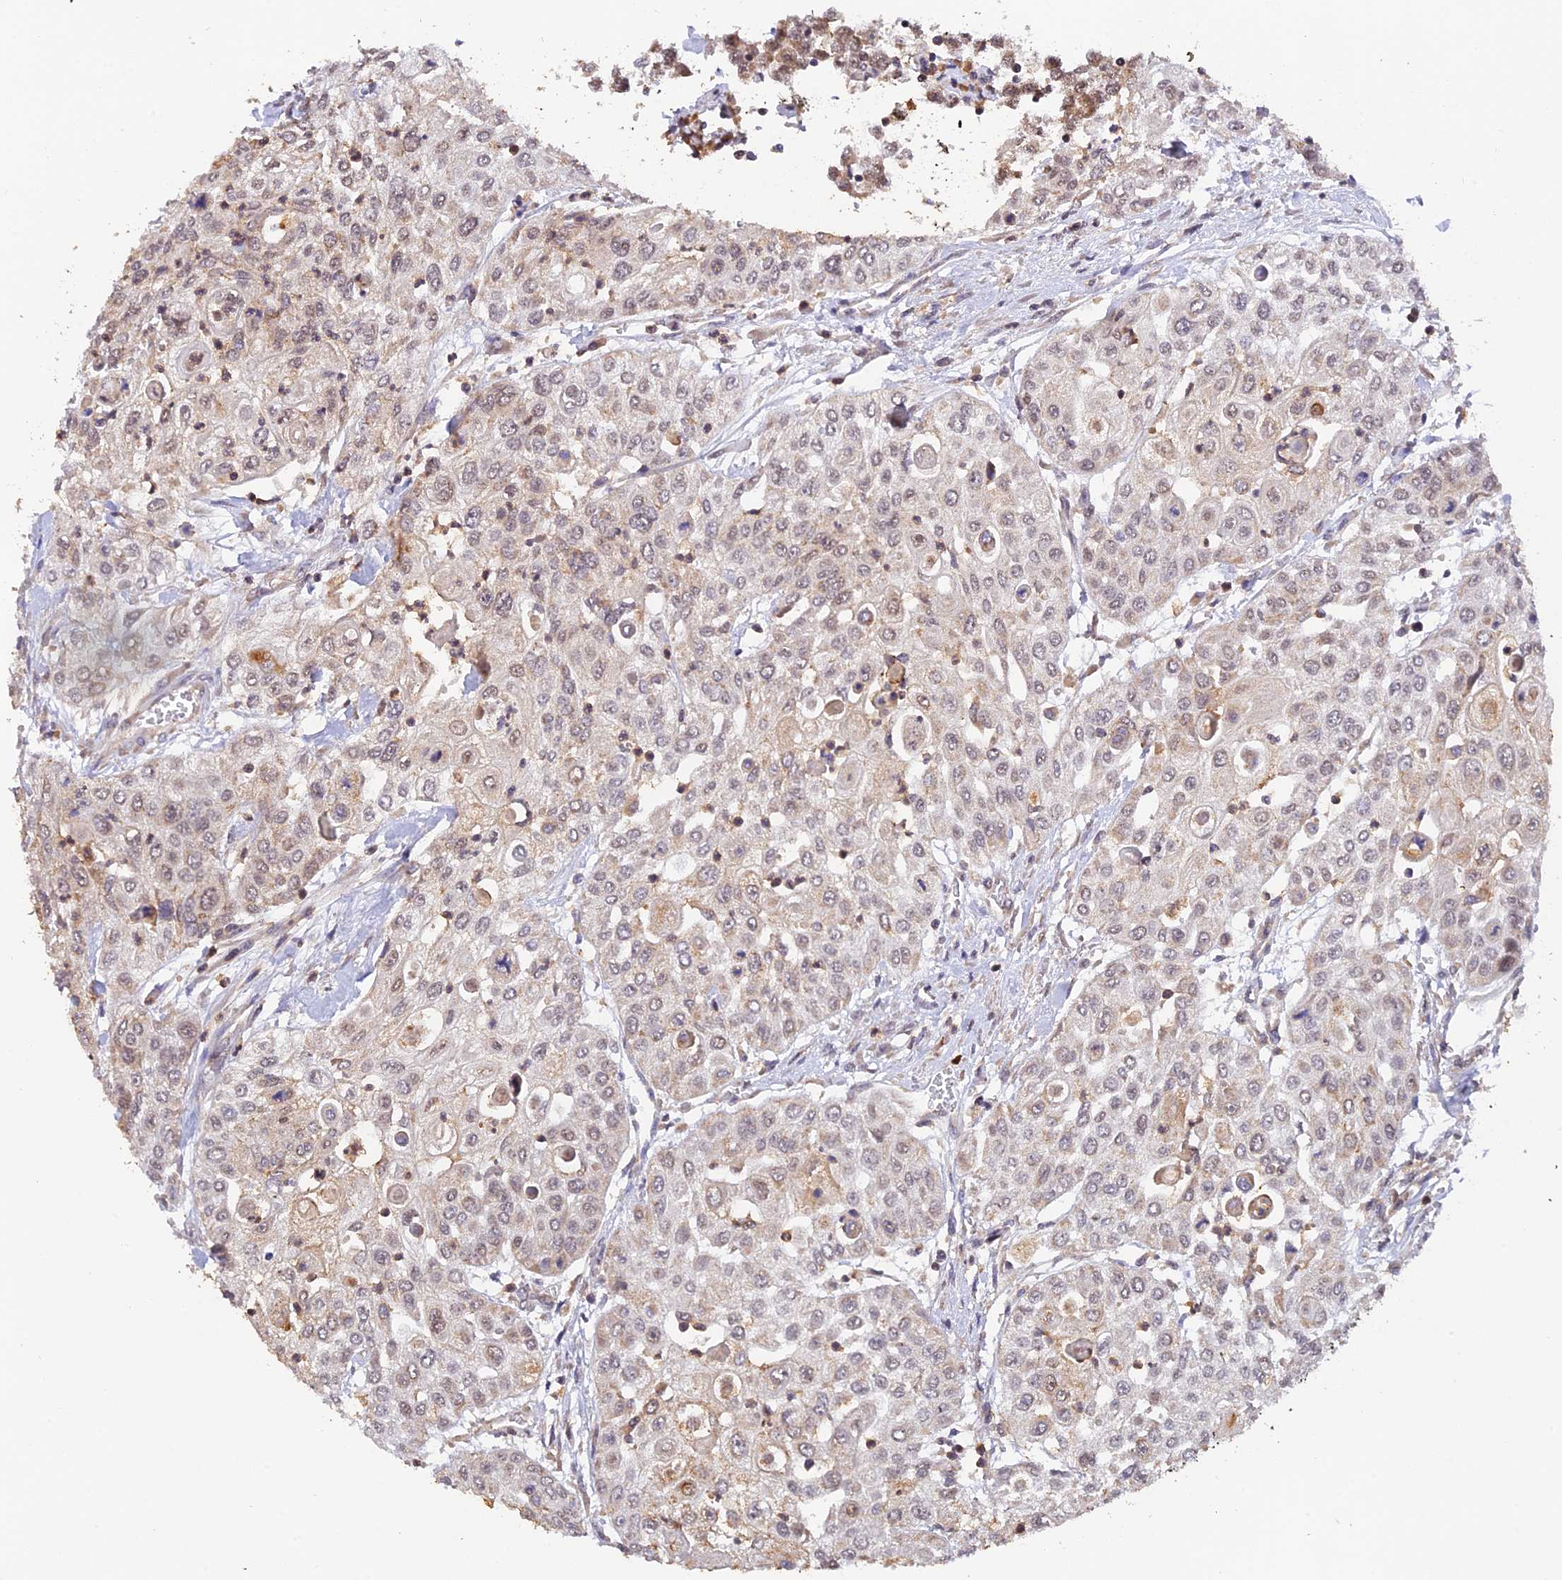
{"staining": {"intensity": "weak", "quantity": "<25%", "location": "cytoplasmic/membranous"}, "tissue": "urothelial cancer", "cell_type": "Tumor cells", "image_type": "cancer", "snomed": [{"axis": "morphology", "description": "Urothelial carcinoma, High grade"}, {"axis": "topography", "description": "Urinary bladder"}], "caption": "A high-resolution image shows immunohistochemistry (IHC) staining of urothelial cancer, which shows no significant expression in tumor cells.", "gene": "PEX16", "patient": {"sex": "female", "age": 79}}